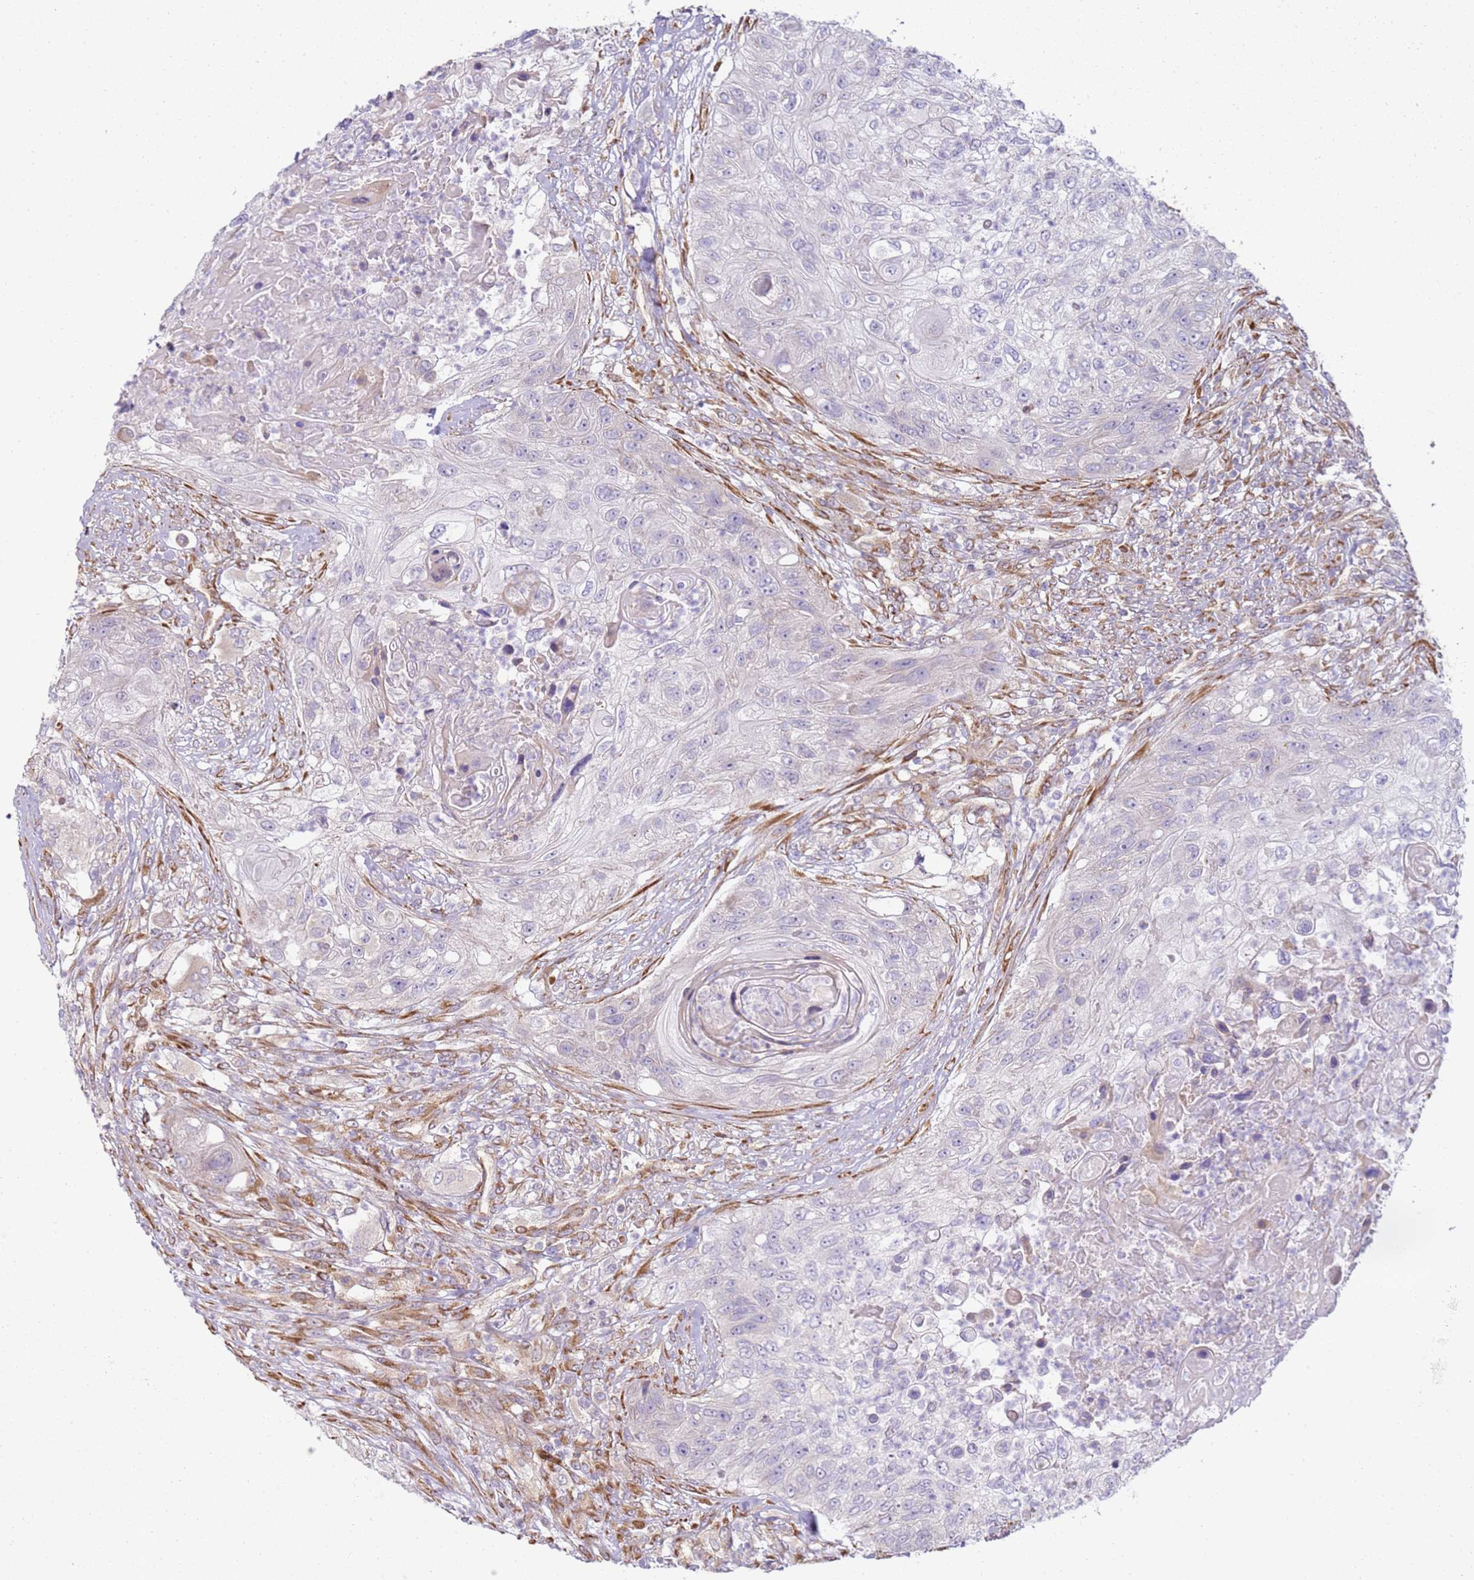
{"staining": {"intensity": "negative", "quantity": "none", "location": "none"}, "tissue": "urothelial cancer", "cell_type": "Tumor cells", "image_type": "cancer", "snomed": [{"axis": "morphology", "description": "Urothelial carcinoma, High grade"}, {"axis": "topography", "description": "Urinary bladder"}], "caption": "The histopathology image shows no staining of tumor cells in urothelial carcinoma (high-grade).", "gene": "GRAP", "patient": {"sex": "female", "age": 60}}